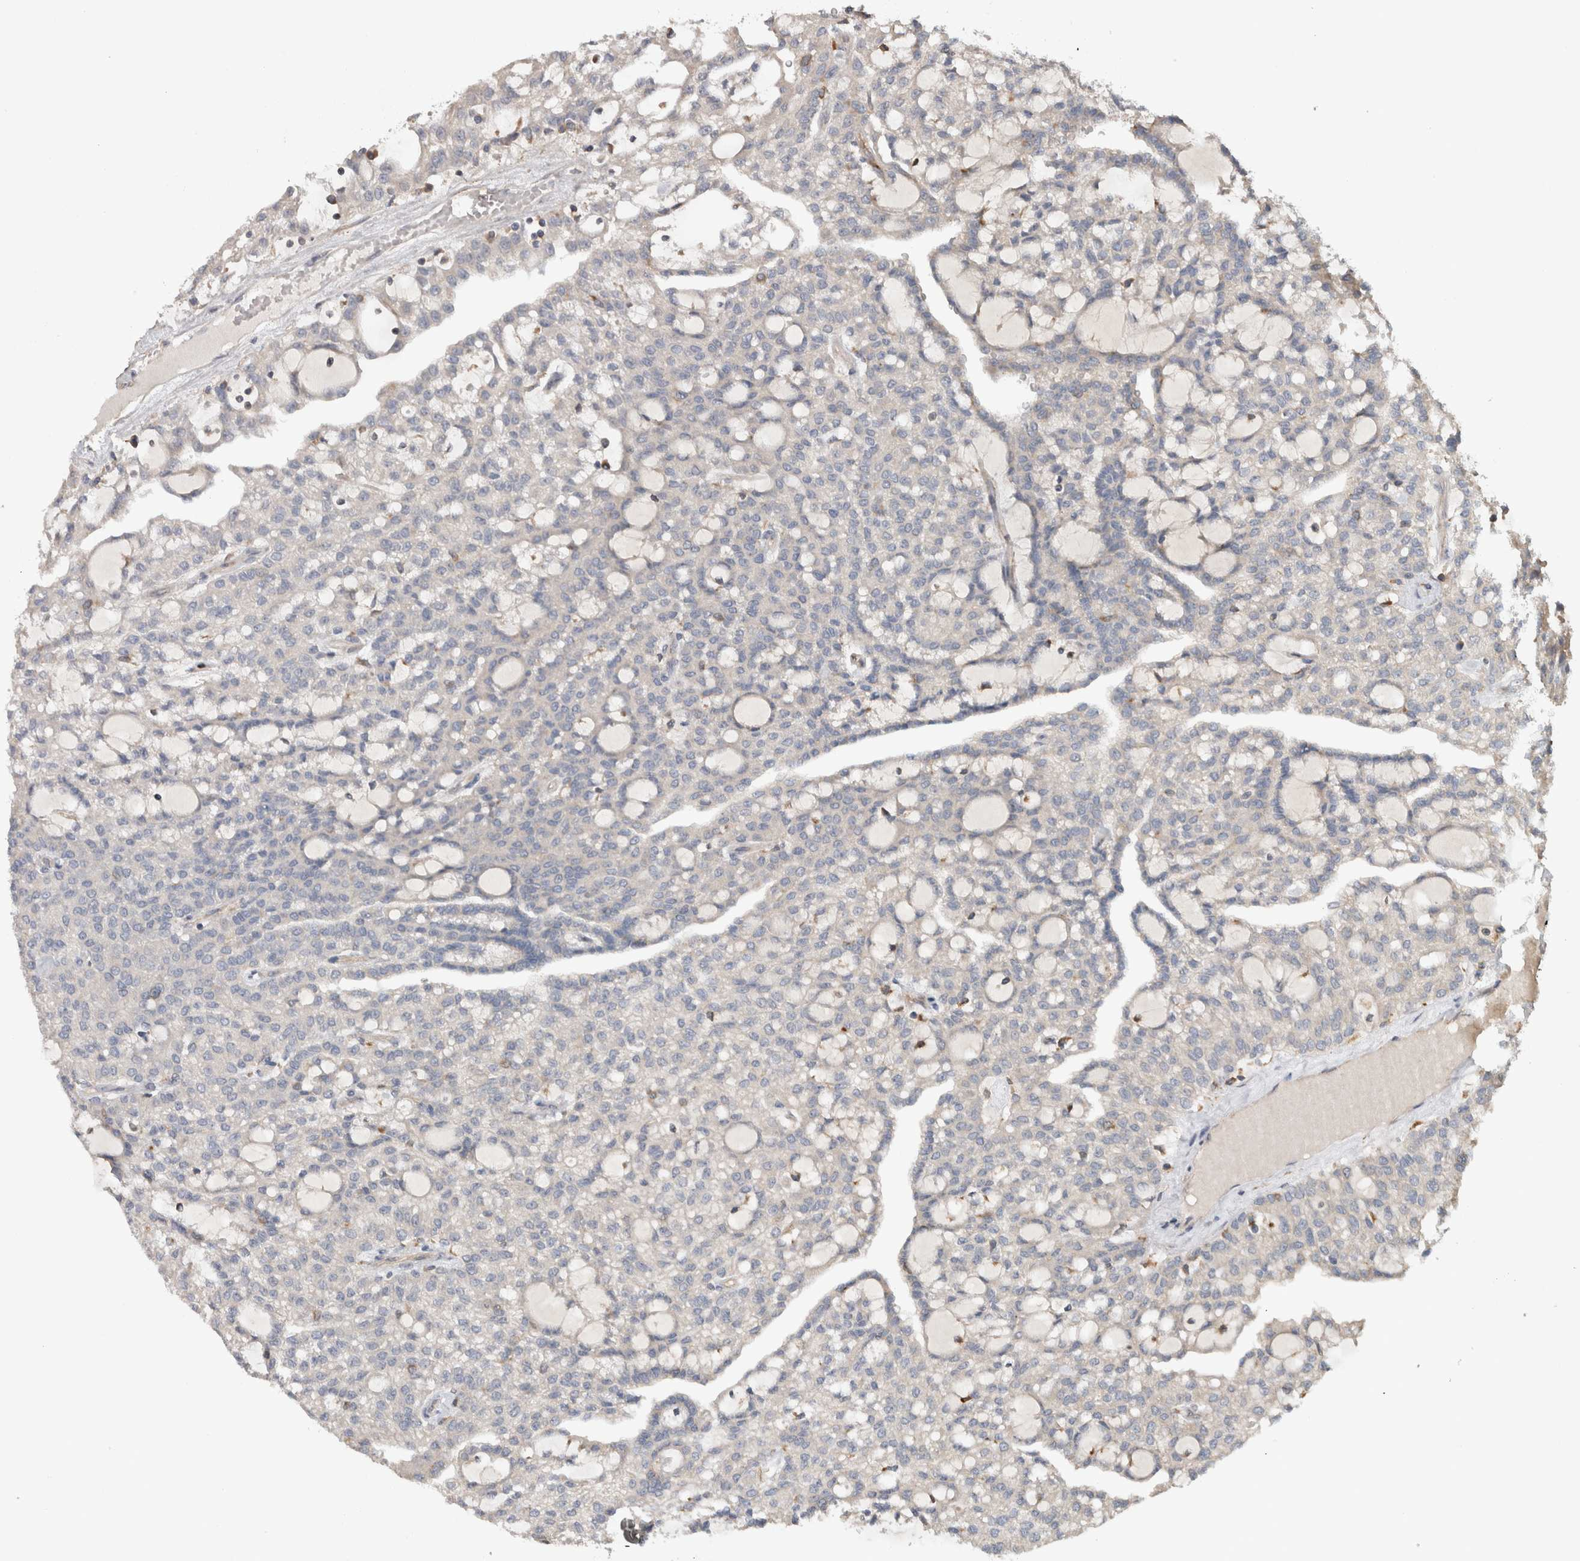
{"staining": {"intensity": "negative", "quantity": "none", "location": "none"}, "tissue": "renal cancer", "cell_type": "Tumor cells", "image_type": "cancer", "snomed": [{"axis": "morphology", "description": "Adenocarcinoma, NOS"}, {"axis": "topography", "description": "Kidney"}], "caption": "A high-resolution histopathology image shows immunohistochemistry (IHC) staining of renal adenocarcinoma, which demonstrates no significant staining in tumor cells. The staining was performed using DAB (3,3'-diaminobenzidine) to visualize the protein expression in brown, while the nuclei were stained in blue with hematoxylin (Magnification: 20x).", "gene": "TARBP1", "patient": {"sex": "male", "age": 63}}